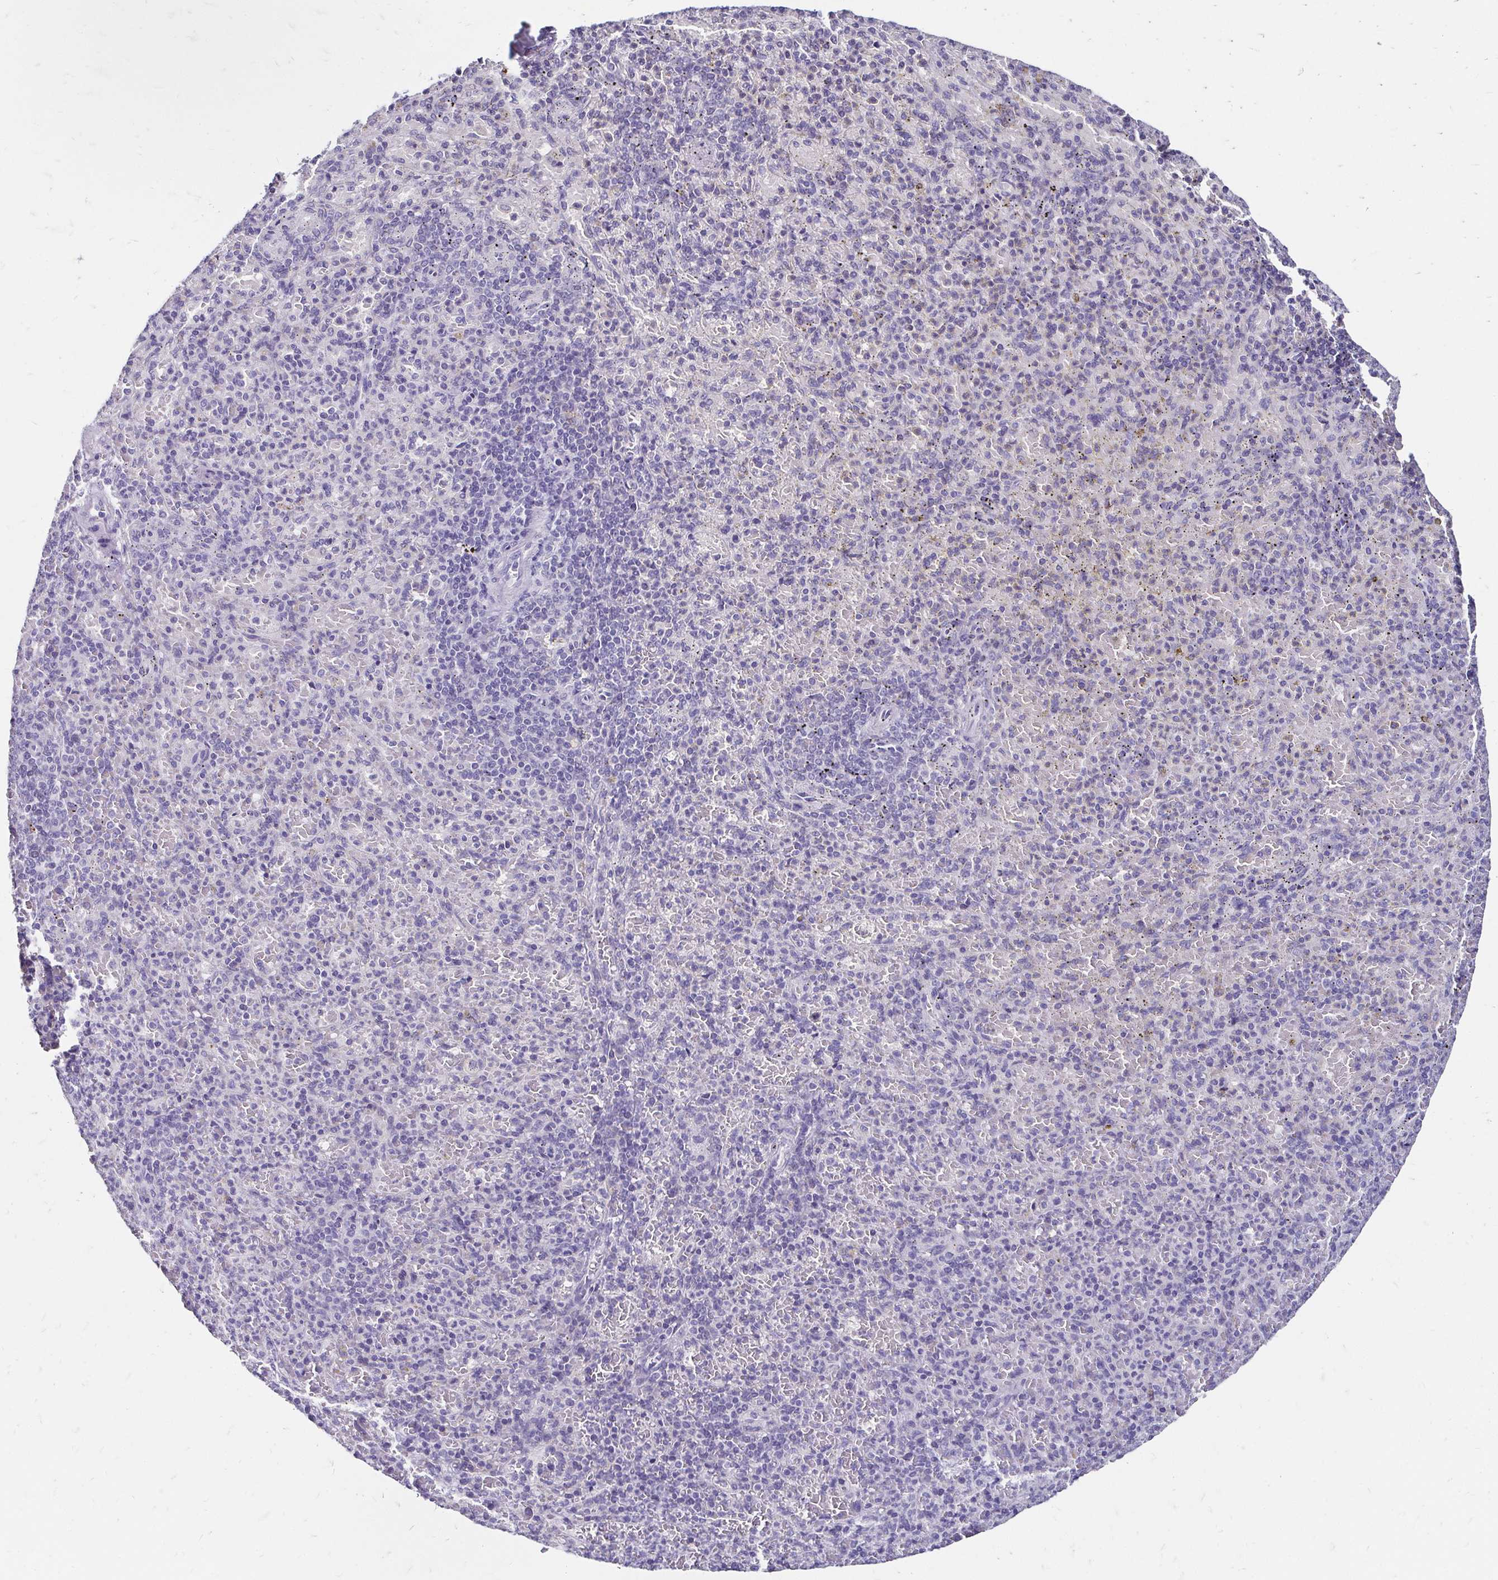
{"staining": {"intensity": "negative", "quantity": "none", "location": "none"}, "tissue": "spleen", "cell_type": "Cells in red pulp", "image_type": "normal", "snomed": [{"axis": "morphology", "description": "Normal tissue, NOS"}, {"axis": "topography", "description": "Spleen"}], "caption": "Cells in red pulp show no significant positivity in normal spleen. (DAB (3,3'-diaminobenzidine) IHC, high magnification).", "gene": "SCG3", "patient": {"sex": "female", "age": 74}}